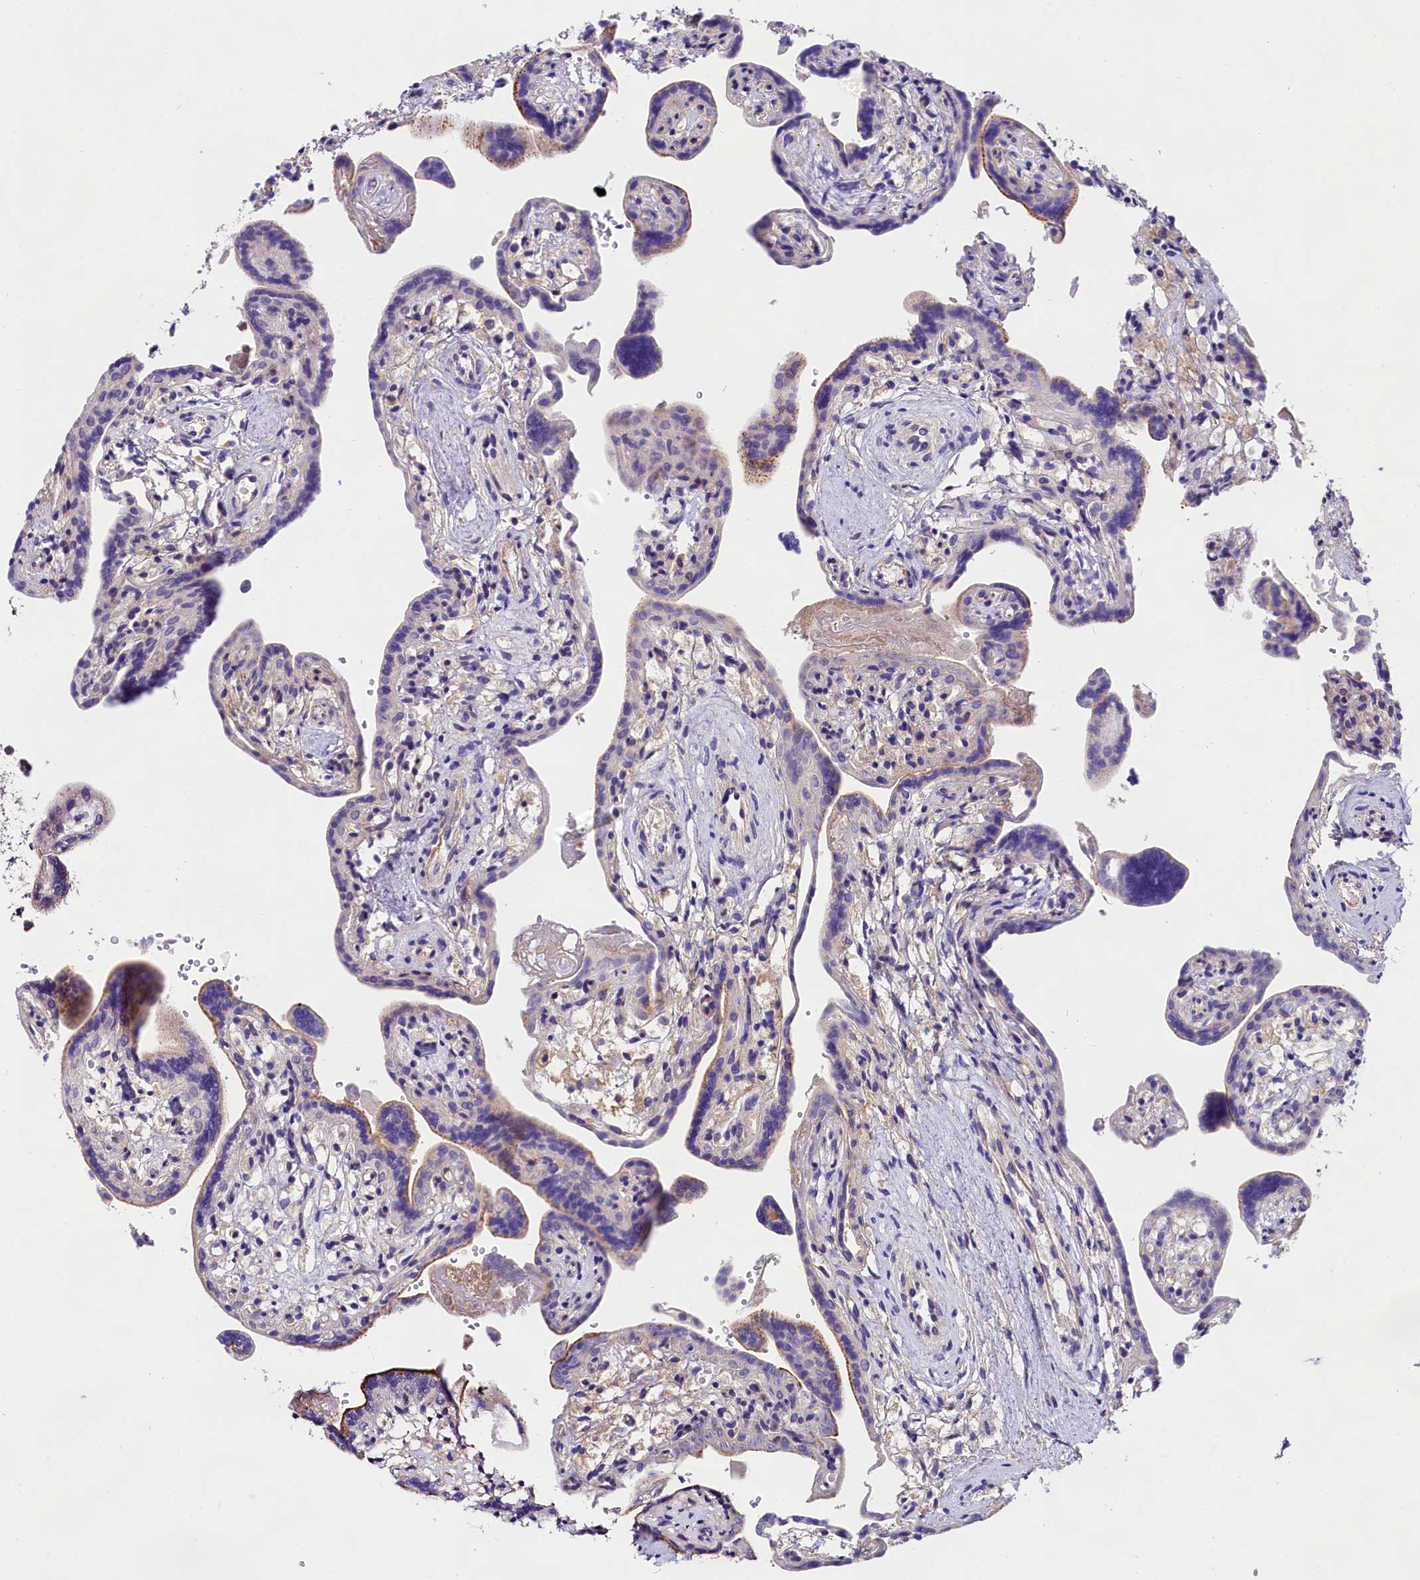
{"staining": {"intensity": "negative", "quantity": "none", "location": "none"}, "tissue": "placenta", "cell_type": "Decidual cells", "image_type": "normal", "snomed": [{"axis": "morphology", "description": "Normal tissue, NOS"}, {"axis": "topography", "description": "Placenta"}], "caption": "IHC micrograph of benign placenta: placenta stained with DAB (3,3'-diaminobenzidine) demonstrates no significant protein positivity in decidual cells.", "gene": "OAS3", "patient": {"sex": "female", "age": 37}}